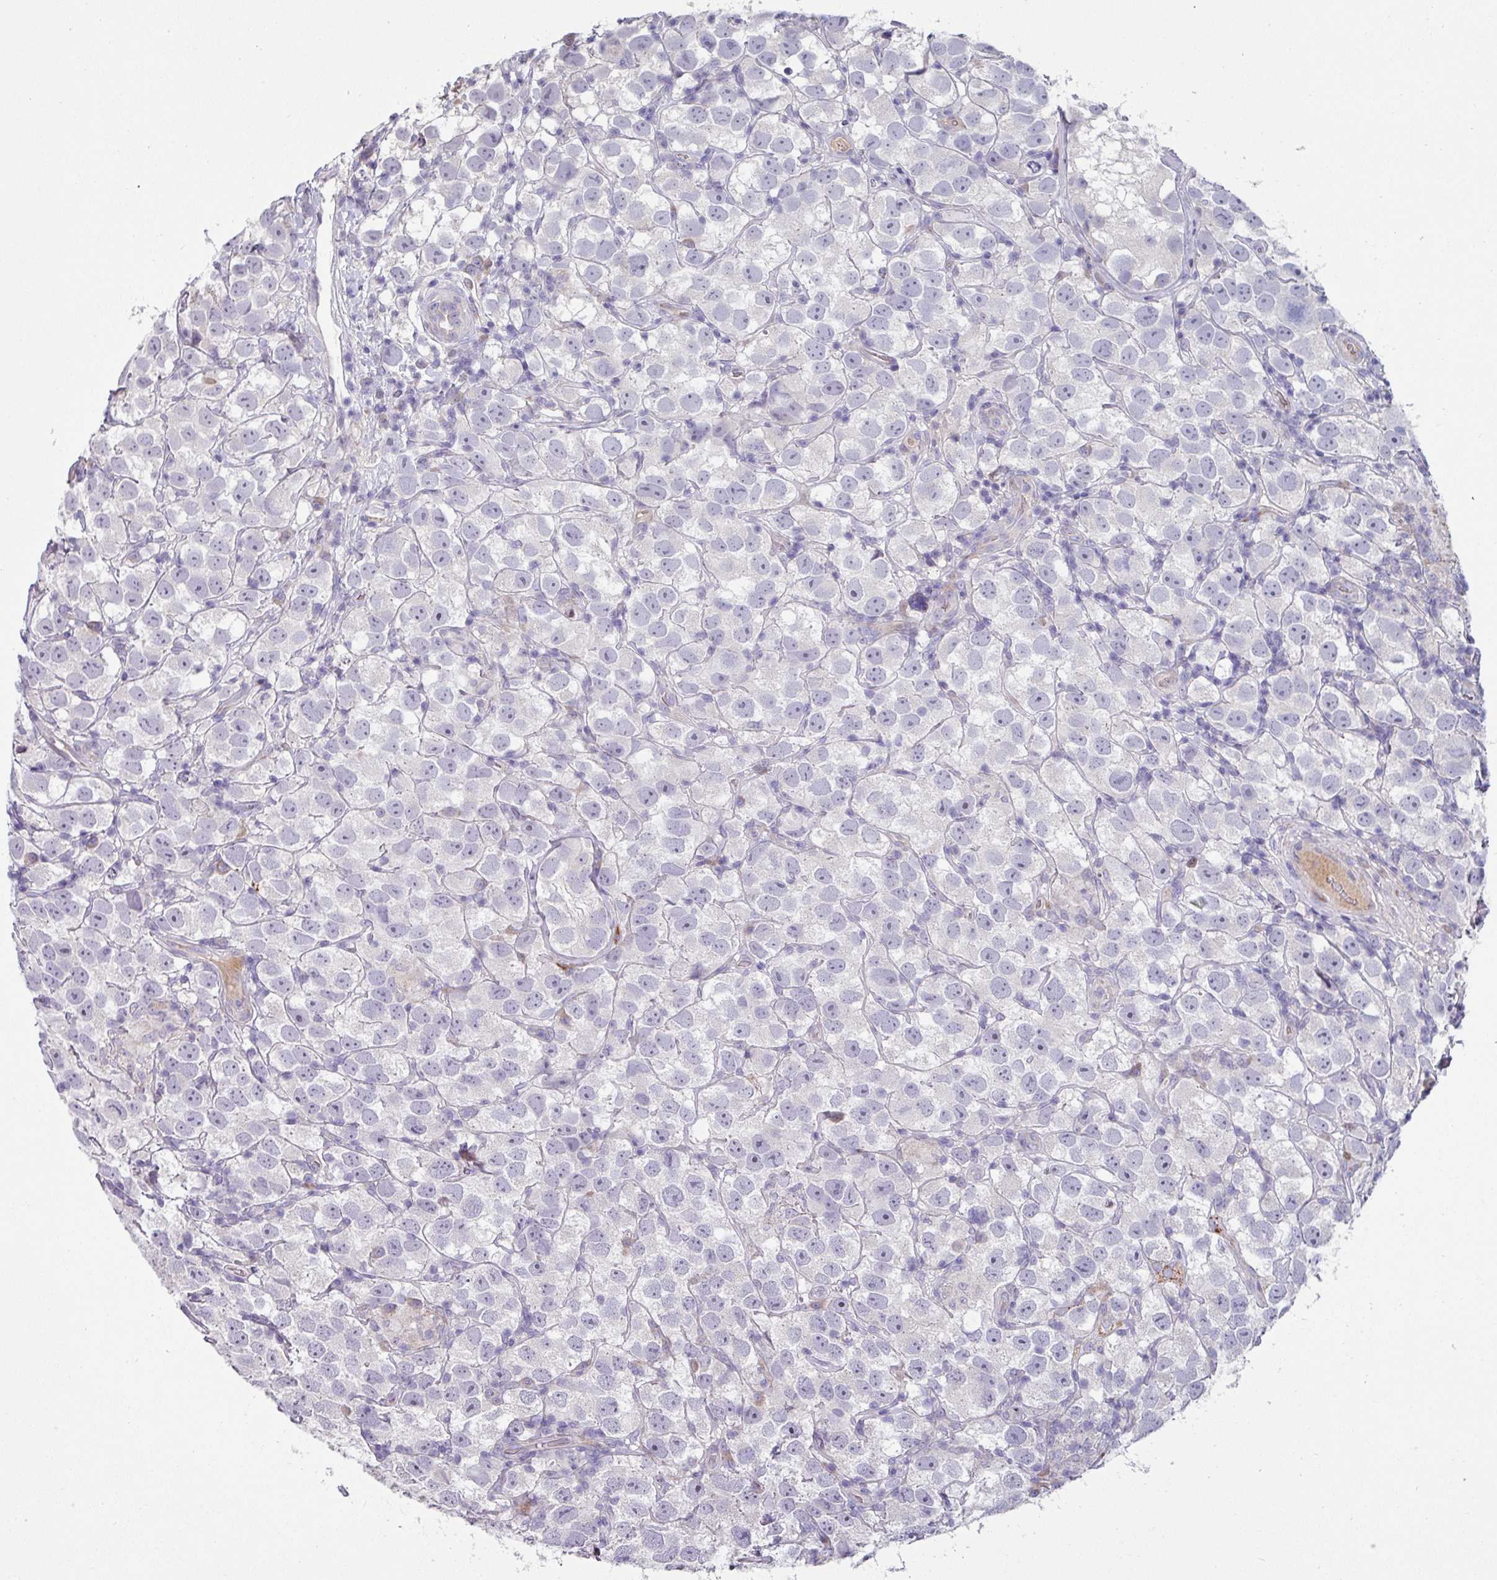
{"staining": {"intensity": "negative", "quantity": "none", "location": "none"}, "tissue": "testis cancer", "cell_type": "Tumor cells", "image_type": "cancer", "snomed": [{"axis": "morphology", "description": "Seminoma, NOS"}, {"axis": "topography", "description": "Testis"}], "caption": "Immunohistochemical staining of testis cancer (seminoma) shows no significant staining in tumor cells.", "gene": "KLHL3", "patient": {"sex": "male", "age": 26}}